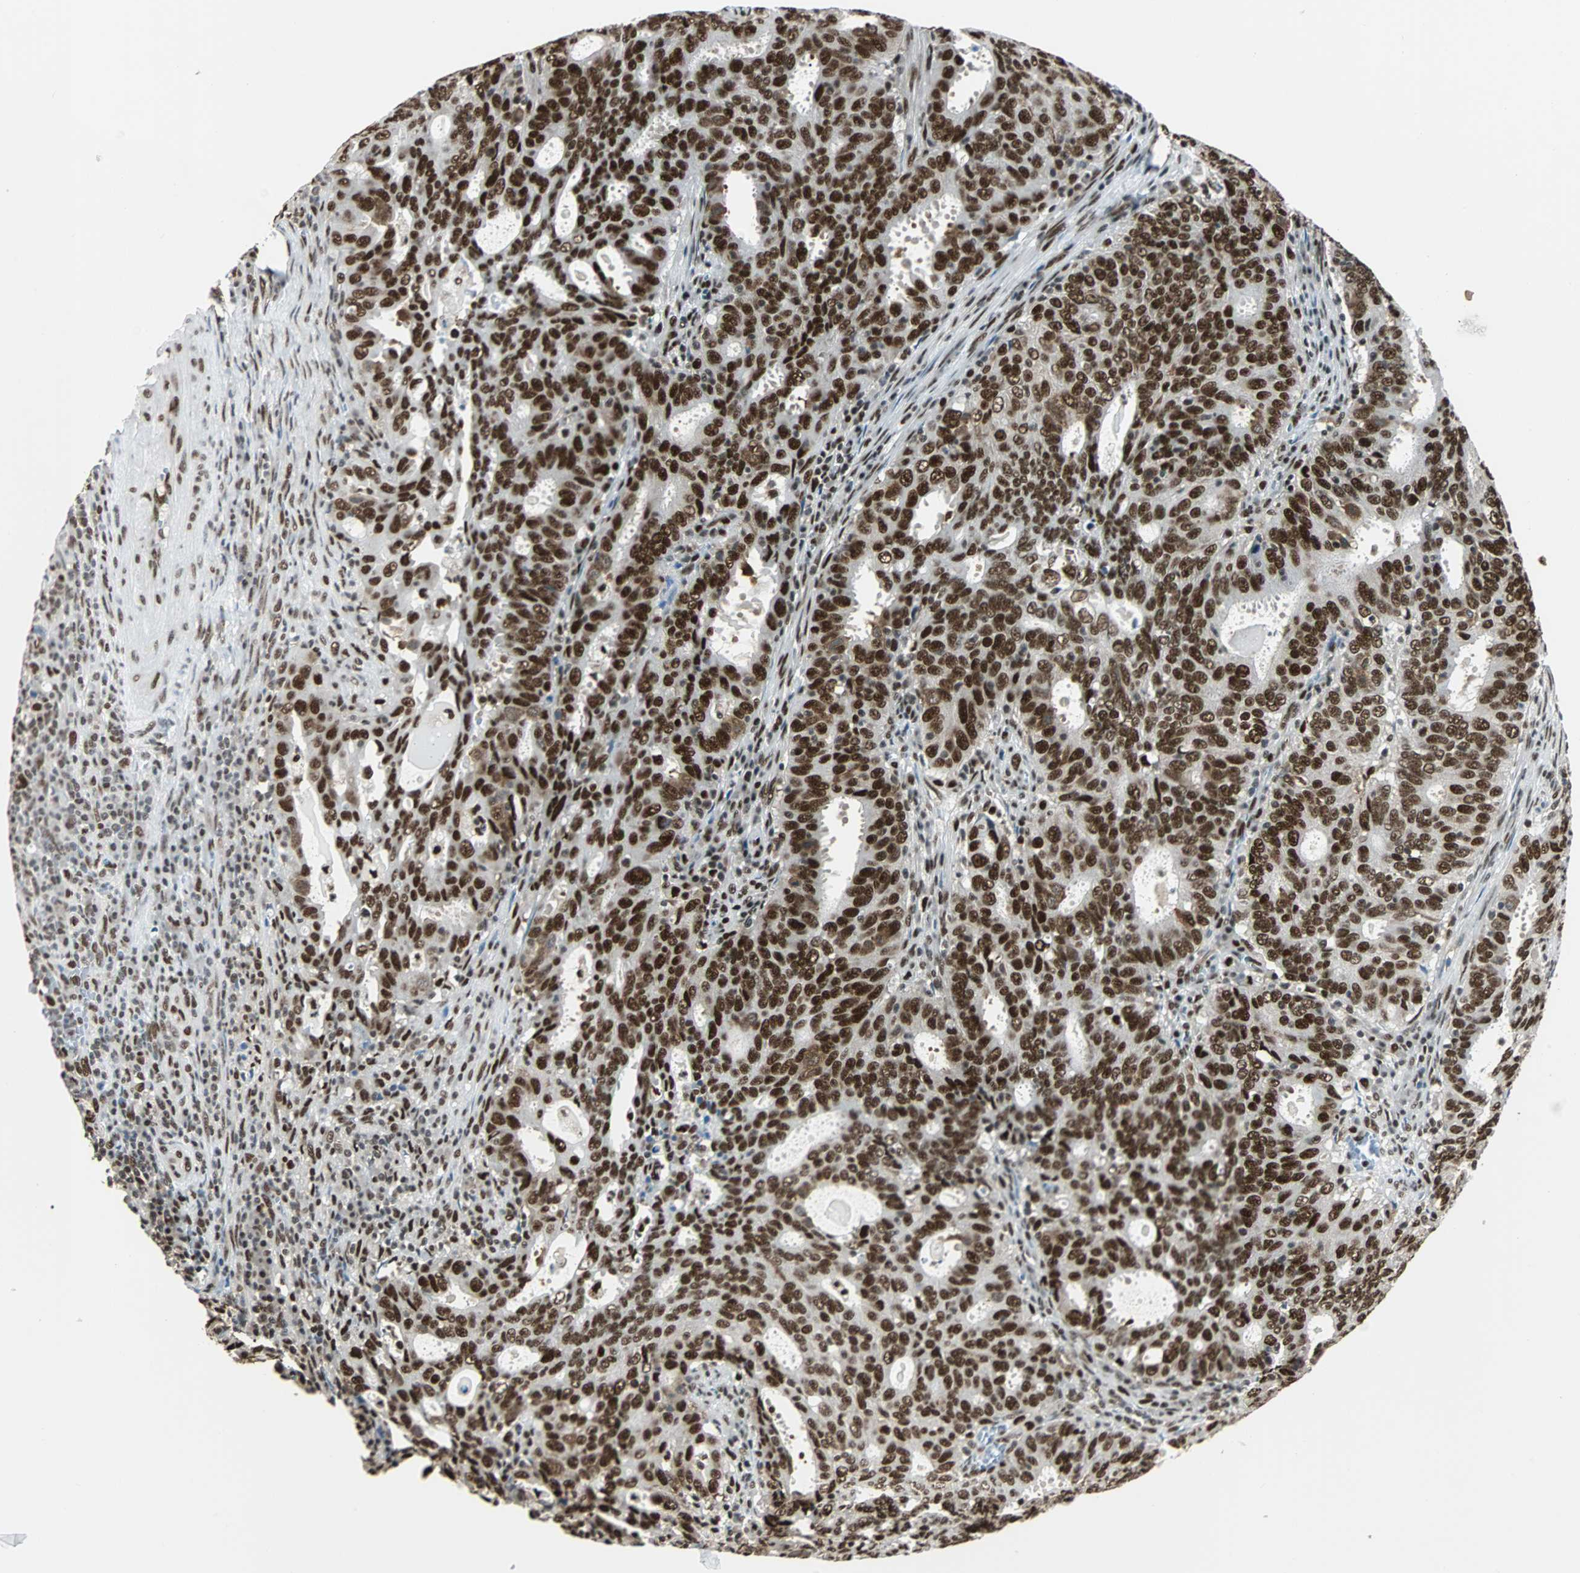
{"staining": {"intensity": "strong", "quantity": ">75%", "location": "nuclear"}, "tissue": "cervical cancer", "cell_type": "Tumor cells", "image_type": "cancer", "snomed": [{"axis": "morphology", "description": "Adenocarcinoma, NOS"}, {"axis": "topography", "description": "Cervix"}], "caption": "Immunohistochemical staining of cervical cancer displays high levels of strong nuclear positivity in about >75% of tumor cells.", "gene": "XRCC4", "patient": {"sex": "female", "age": 44}}